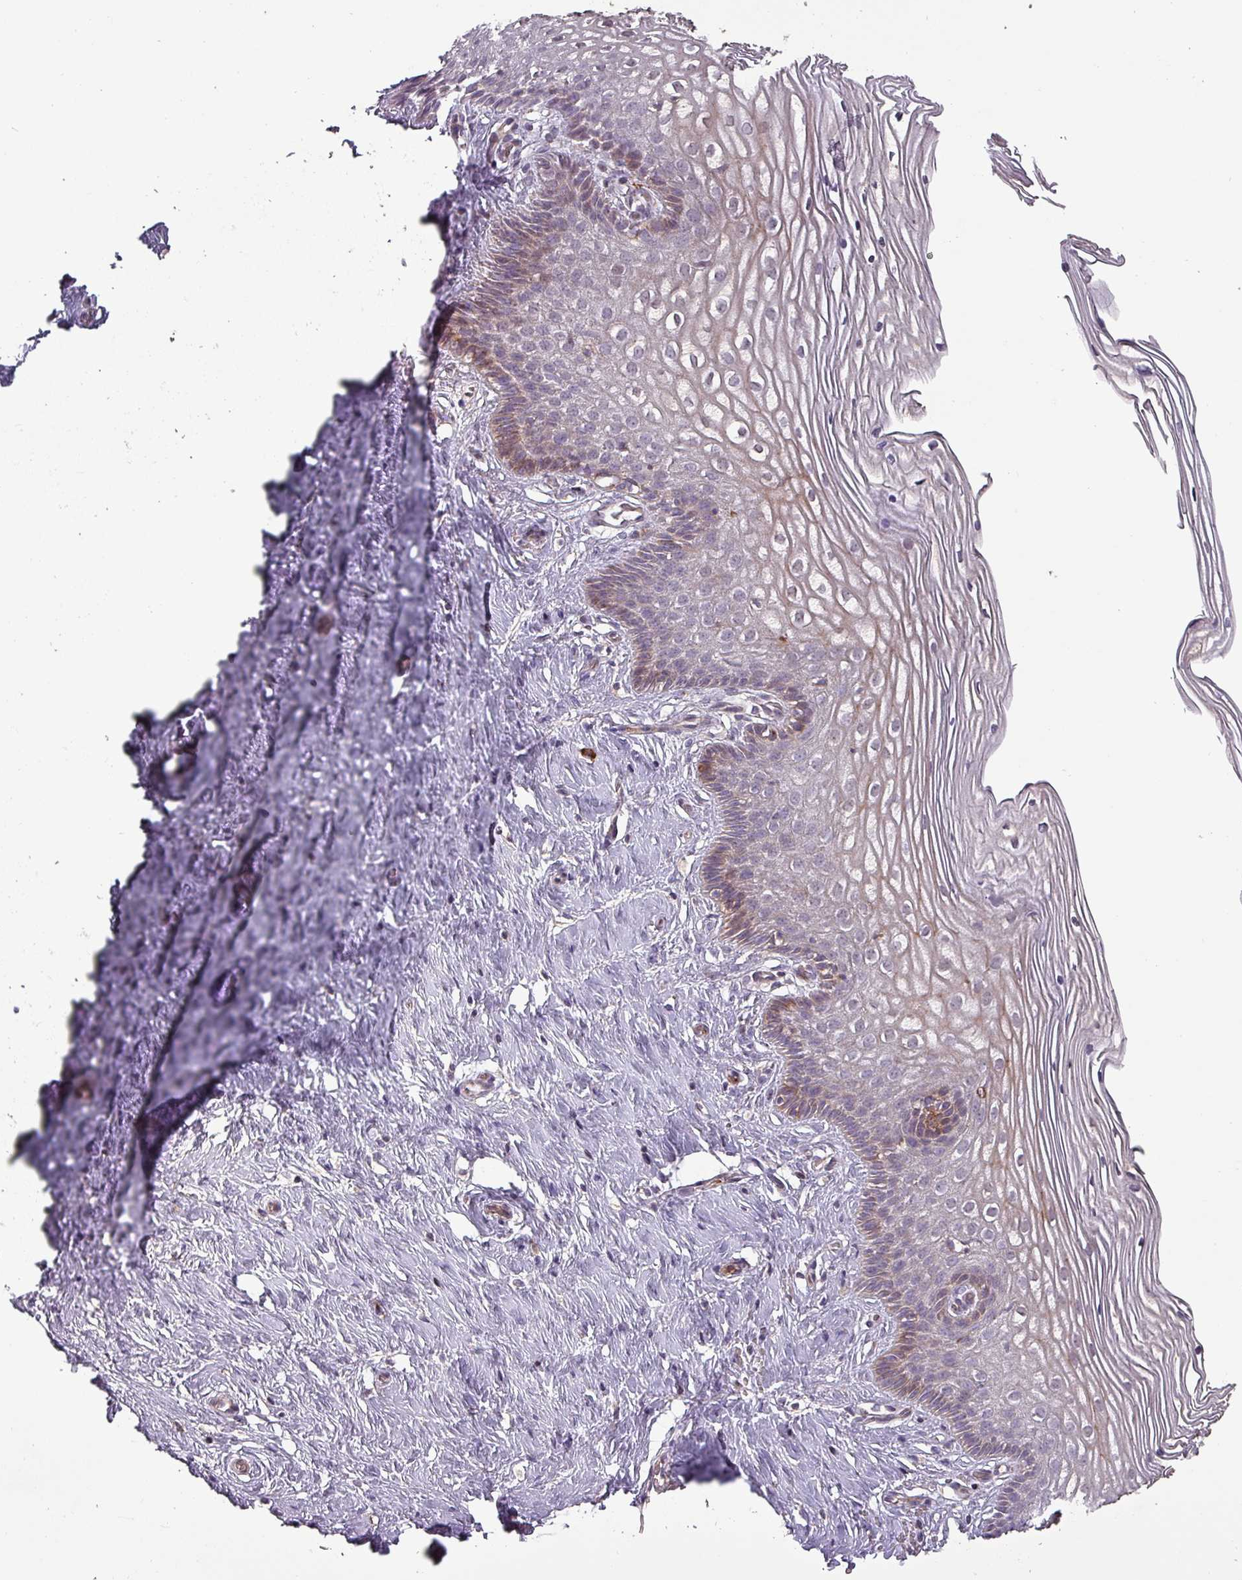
{"staining": {"intensity": "weak", "quantity": "25%-75%", "location": "cytoplasmic/membranous"}, "tissue": "cervix", "cell_type": "Glandular cells", "image_type": "normal", "snomed": [{"axis": "morphology", "description": "Normal tissue, NOS"}, {"axis": "topography", "description": "Cervix"}], "caption": "An image showing weak cytoplasmic/membranous staining in about 25%-75% of glandular cells in unremarkable cervix, as visualized by brown immunohistochemical staining.", "gene": "TPRA1", "patient": {"sex": "female", "age": 33}}